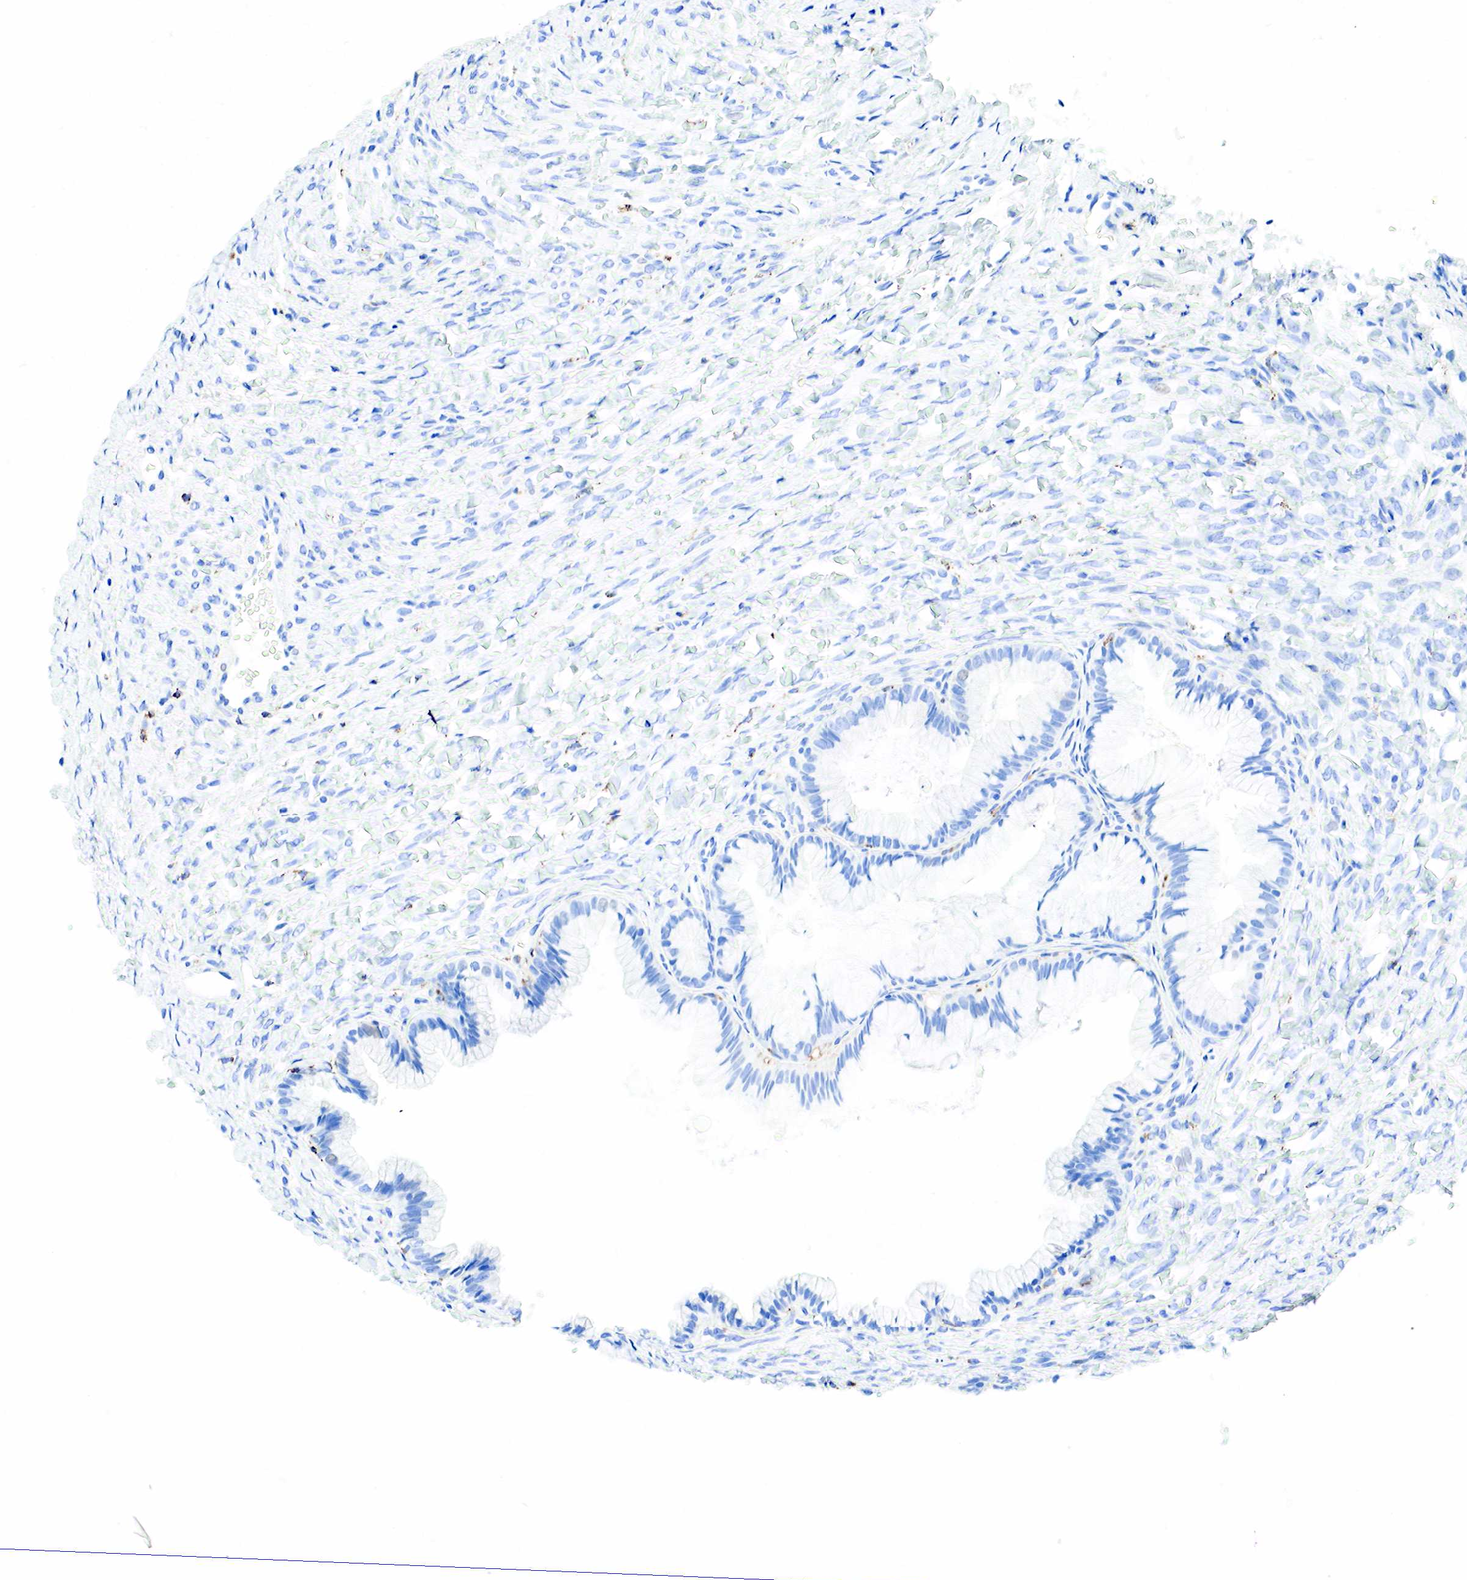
{"staining": {"intensity": "negative", "quantity": "none", "location": "none"}, "tissue": "ovarian cancer", "cell_type": "Tumor cells", "image_type": "cancer", "snomed": [{"axis": "morphology", "description": "Cystadenocarcinoma, mucinous, NOS"}, {"axis": "topography", "description": "Ovary"}], "caption": "Immunohistochemistry micrograph of neoplastic tissue: ovarian cancer (mucinous cystadenocarcinoma) stained with DAB reveals no significant protein expression in tumor cells.", "gene": "CD68", "patient": {"sex": "female", "age": 41}}